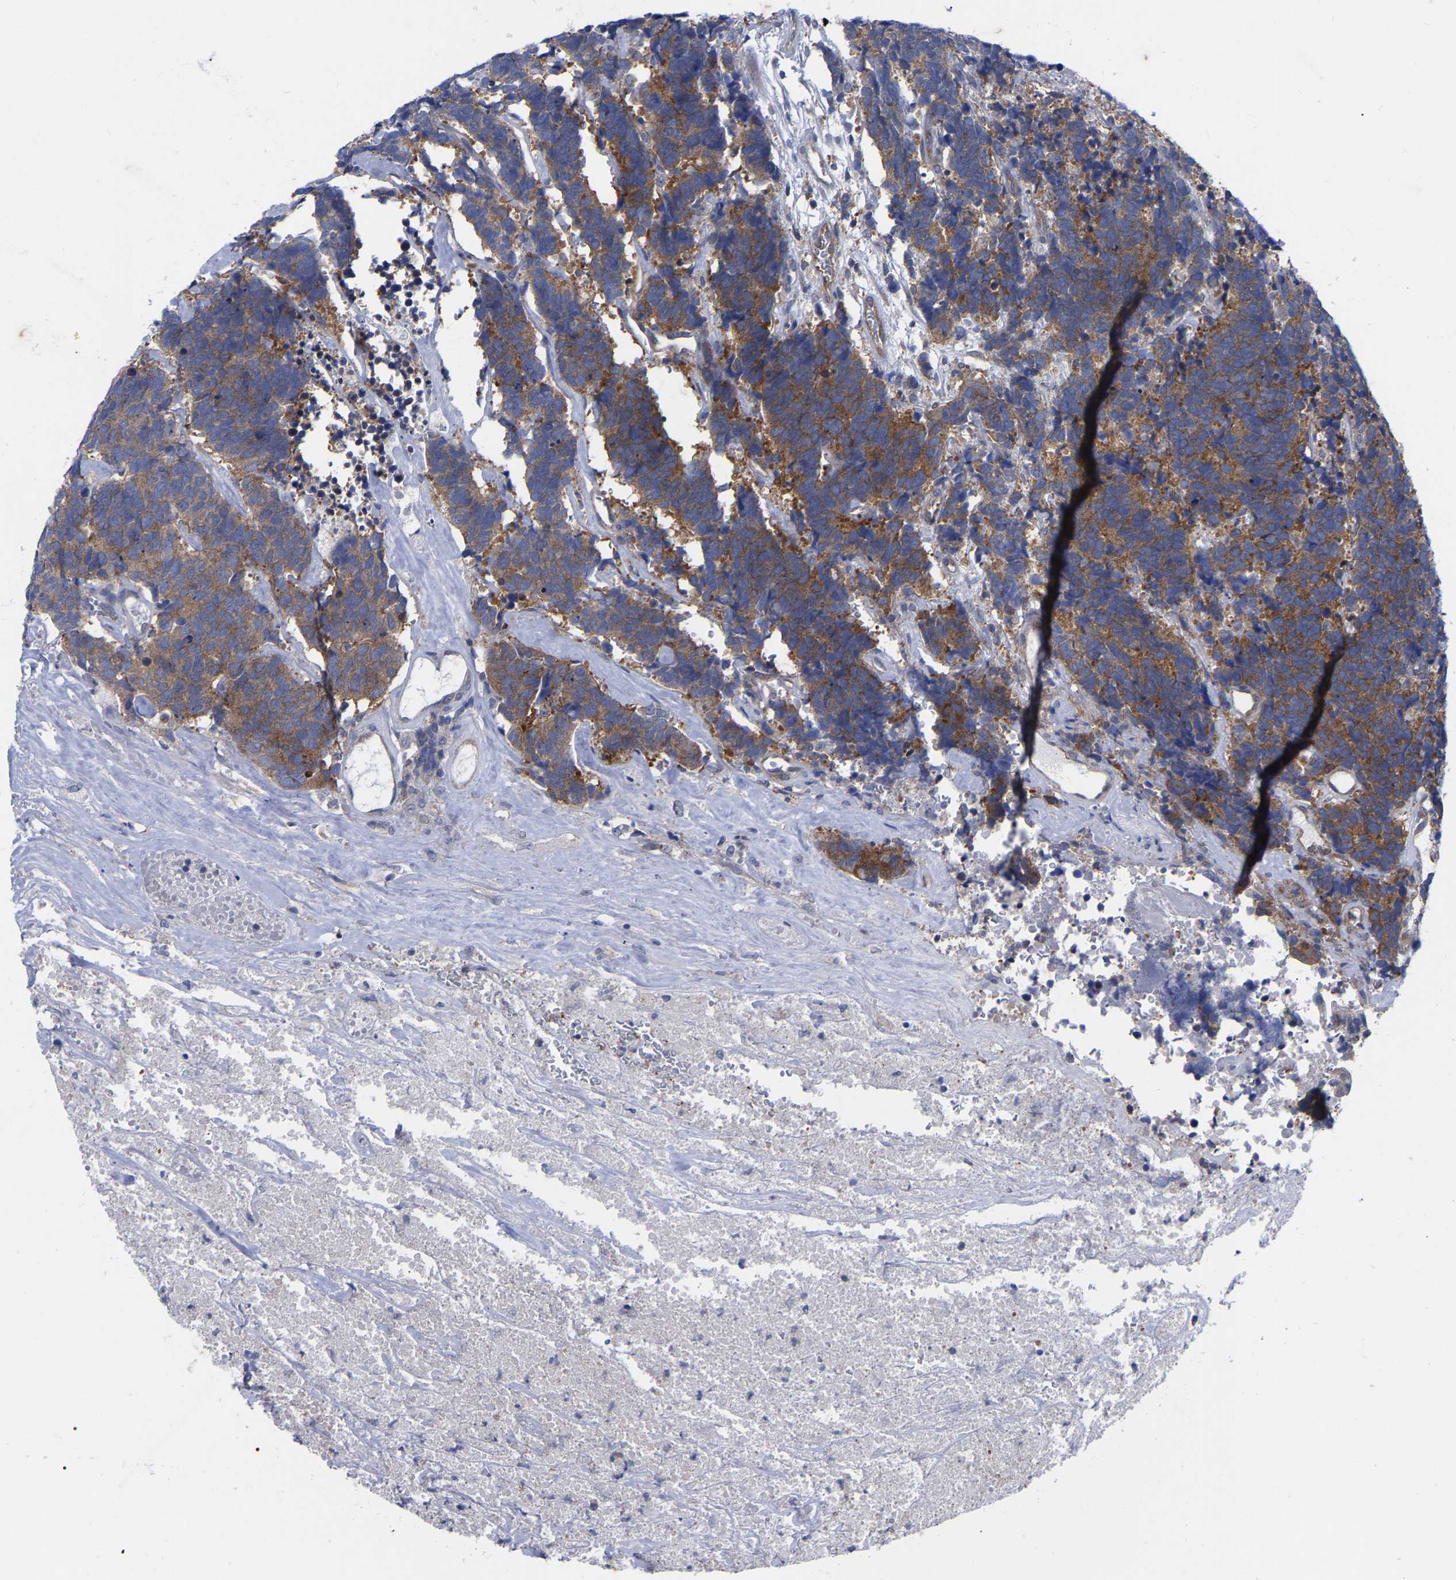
{"staining": {"intensity": "moderate", "quantity": ">75%", "location": "cytoplasmic/membranous"}, "tissue": "carcinoid", "cell_type": "Tumor cells", "image_type": "cancer", "snomed": [{"axis": "morphology", "description": "Carcinoma, NOS"}, {"axis": "morphology", "description": "Carcinoid, malignant, NOS"}, {"axis": "topography", "description": "Urinary bladder"}], "caption": "Immunohistochemistry histopathology image of malignant carcinoid stained for a protein (brown), which shows medium levels of moderate cytoplasmic/membranous staining in approximately >75% of tumor cells.", "gene": "TCP1", "patient": {"sex": "male", "age": 57}}